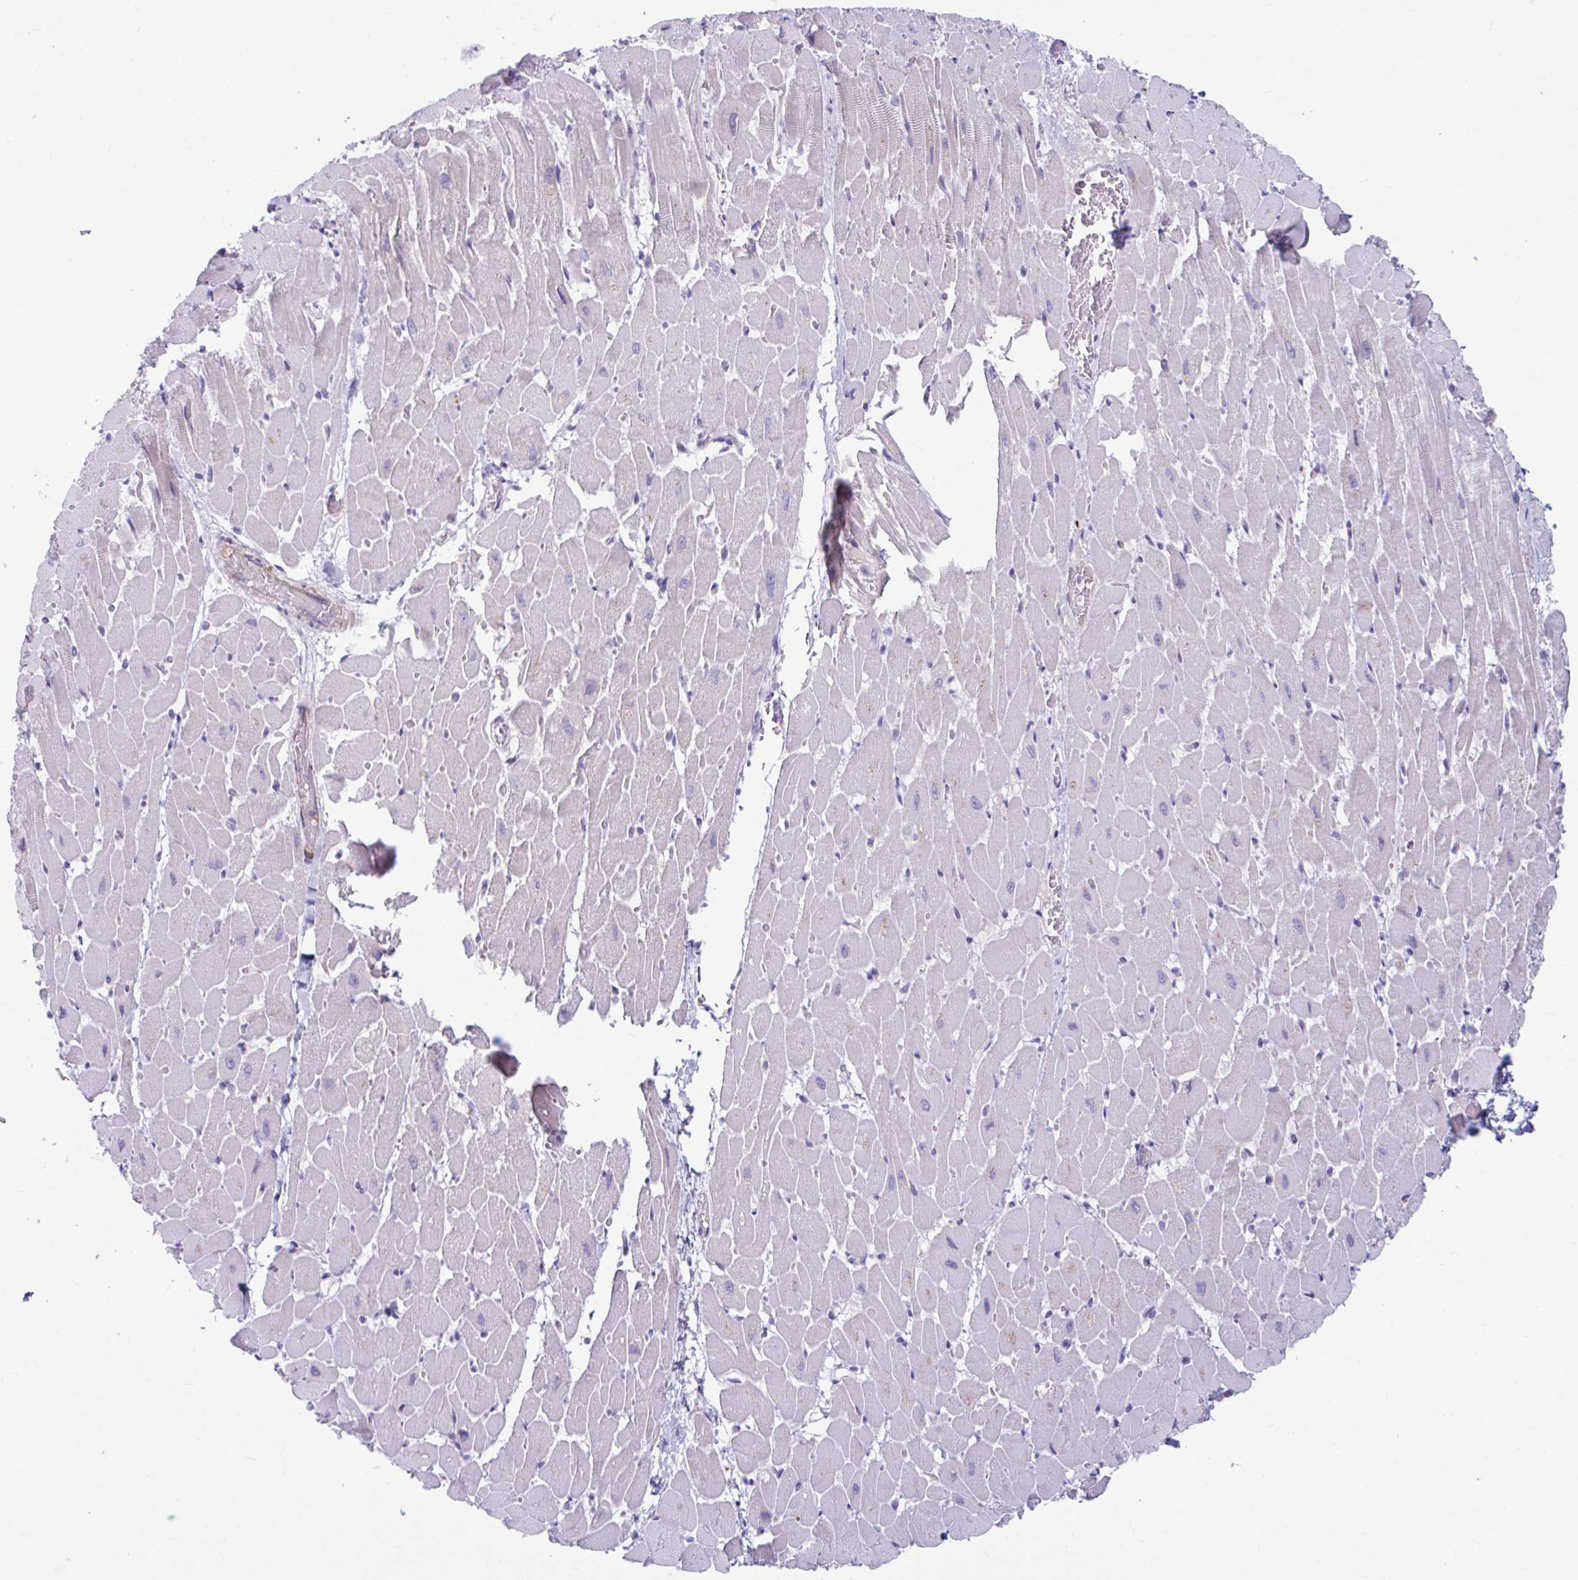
{"staining": {"intensity": "negative", "quantity": "none", "location": "none"}, "tissue": "heart muscle", "cell_type": "Cardiomyocytes", "image_type": "normal", "snomed": [{"axis": "morphology", "description": "Normal tissue, NOS"}, {"axis": "topography", "description": "Heart"}], "caption": "Immunohistochemistry histopathology image of benign heart muscle: human heart muscle stained with DAB shows no significant protein positivity in cardiomyocytes.", "gene": "C12orf71", "patient": {"sex": "male", "age": 37}}